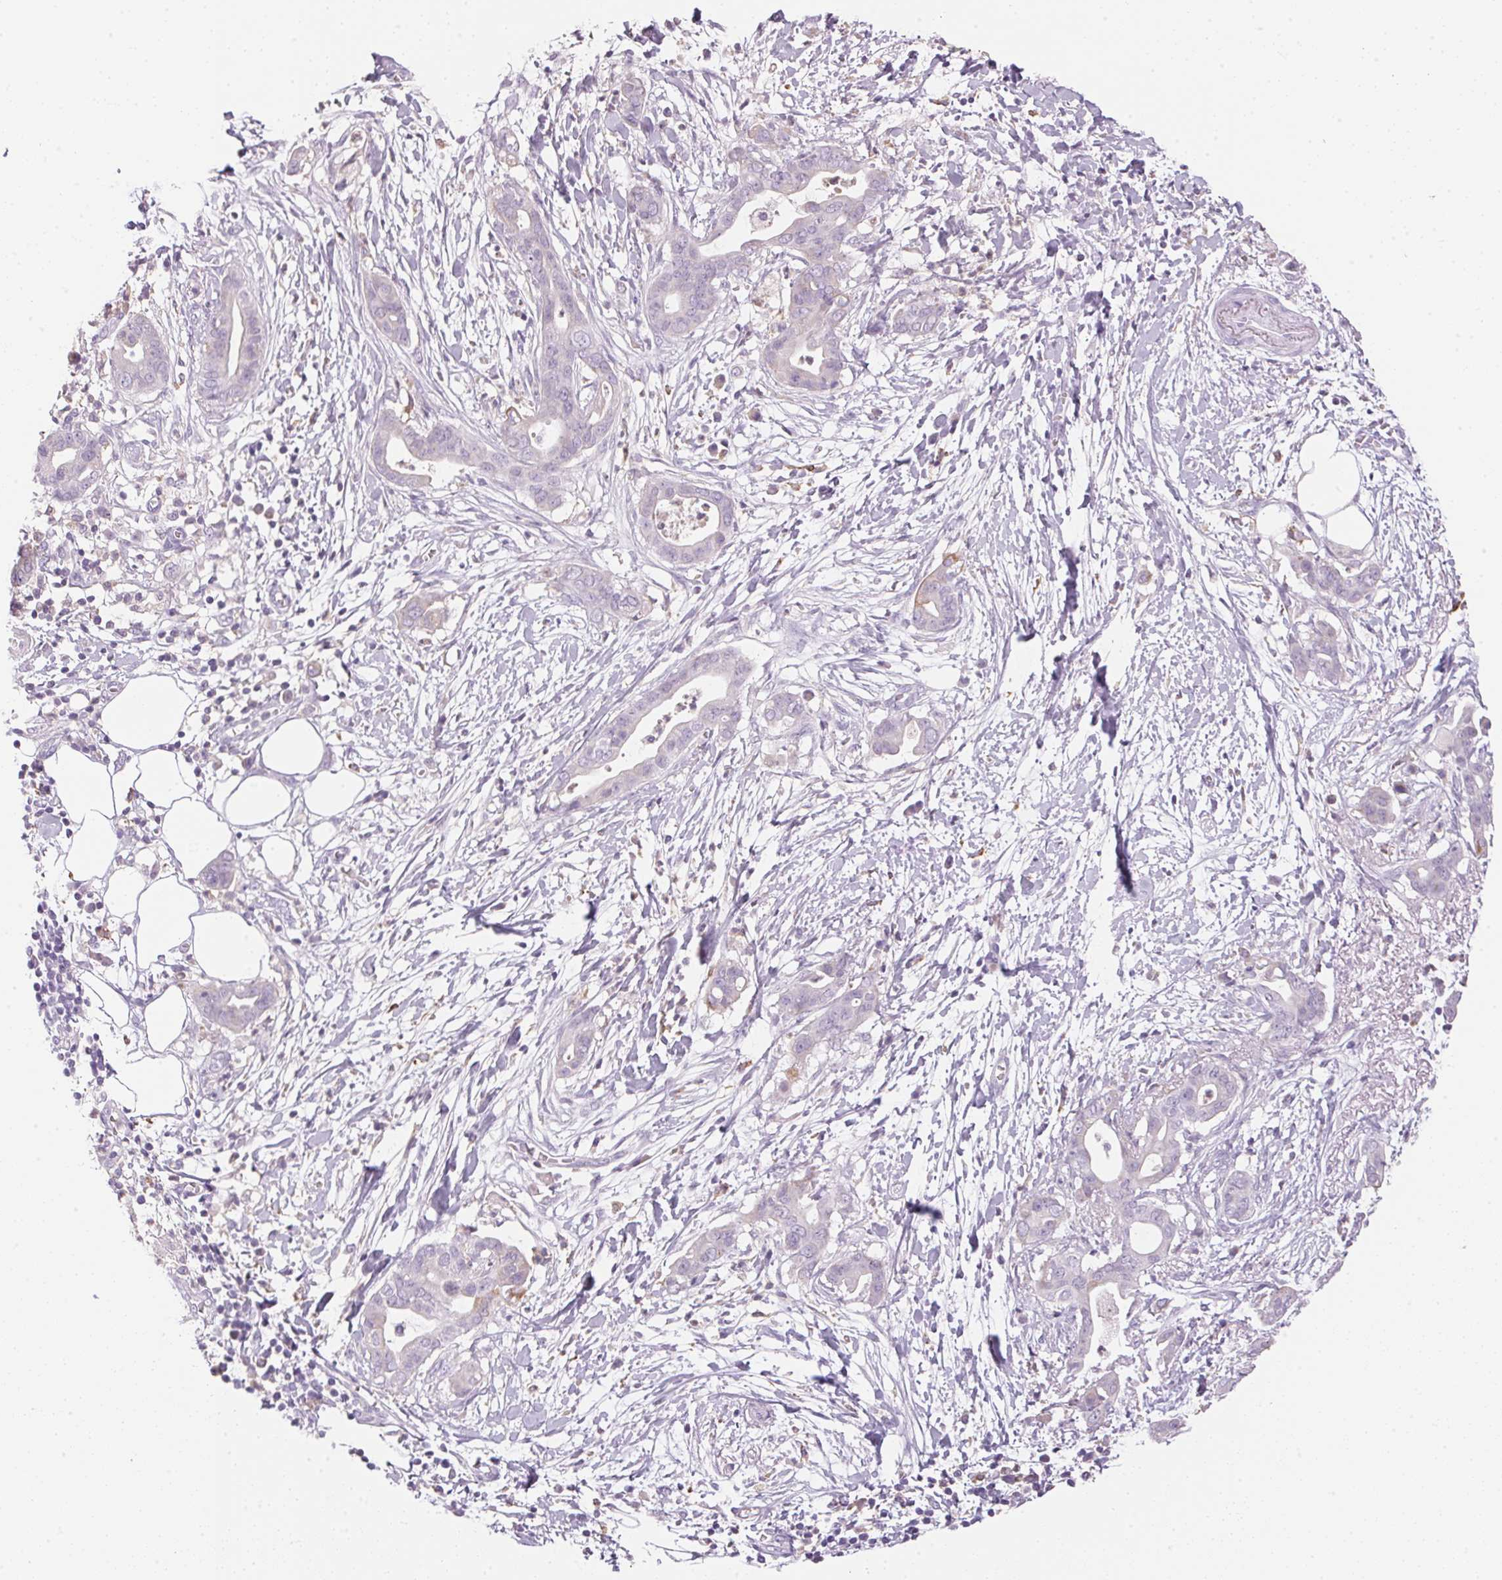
{"staining": {"intensity": "negative", "quantity": "none", "location": "none"}, "tissue": "pancreatic cancer", "cell_type": "Tumor cells", "image_type": "cancer", "snomed": [{"axis": "morphology", "description": "Adenocarcinoma, NOS"}, {"axis": "topography", "description": "Pancreas"}], "caption": "This micrograph is of pancreatic cancer (adenocarcinoma) stained with immunohistochemistry (IHC) to label a protein in brown with the nuclei are counter-stained blue. There is no positivity in tumor cells.", "gene": "ECPAS", "patient": {"sex": "male", "age": 61}}